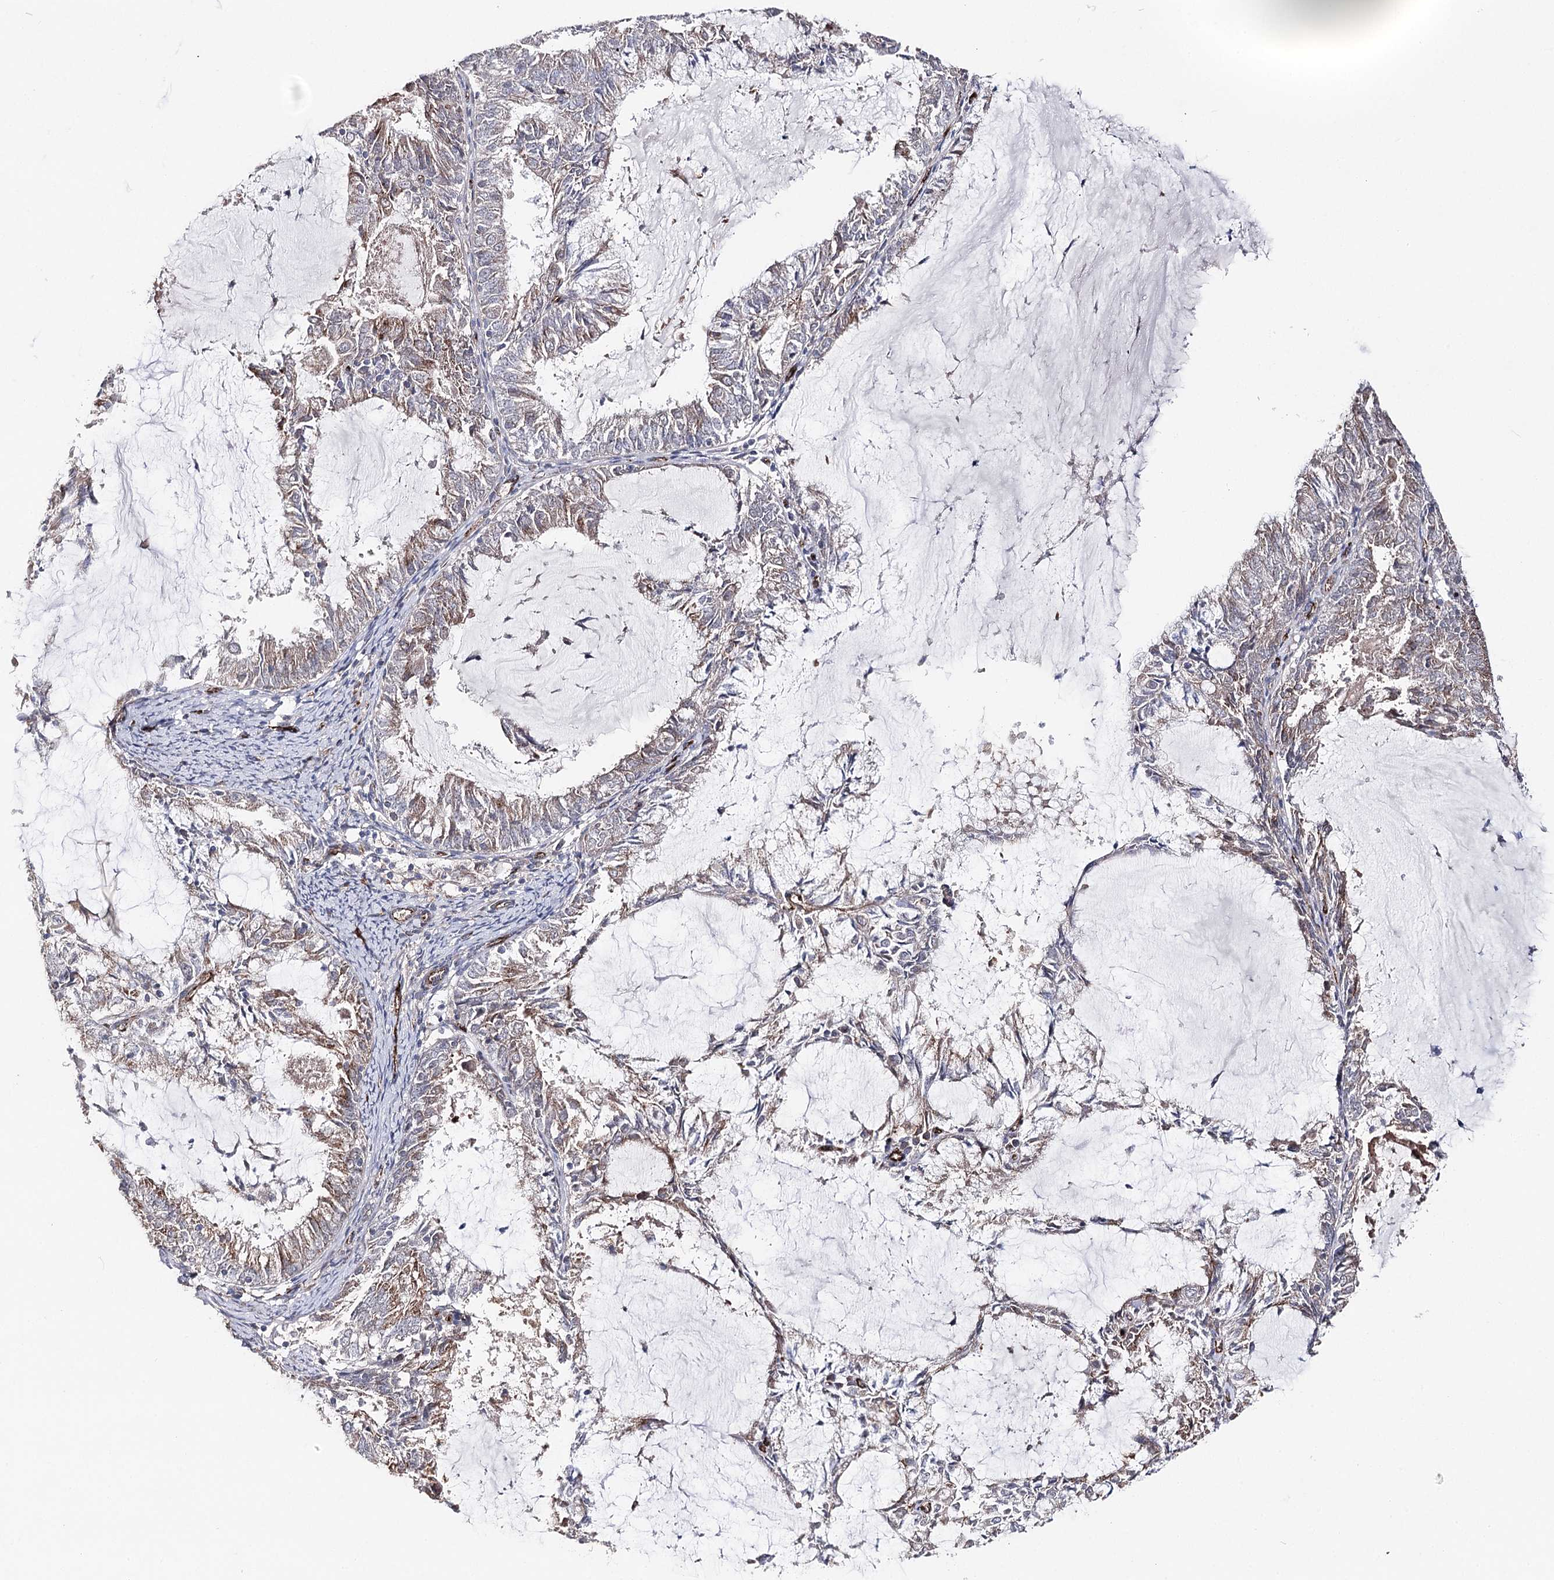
{"staining": {"intensity": "weak", "quantity": "<25%", "location": "cytoplasmic/membranous"}, "tissue": "endometrial cancer", "cell_type": "Tumor cells", "image_type": "cancer", "snomed": [{"axis": "morphology", "description": "Adenocarcinoma, NOS"}, {"axis": "topography", "description": "Endometrium"}], "caption": "Protein analysis of endometrial adenocarcinoma shows no significant expression in tumor cells. (DAB (3,3'-diaminobenzidine) IHC visualized using brightfield microscopy, high magnification).", "gene": "MIB1", "patient": {"sex": "female", "age": 57}}